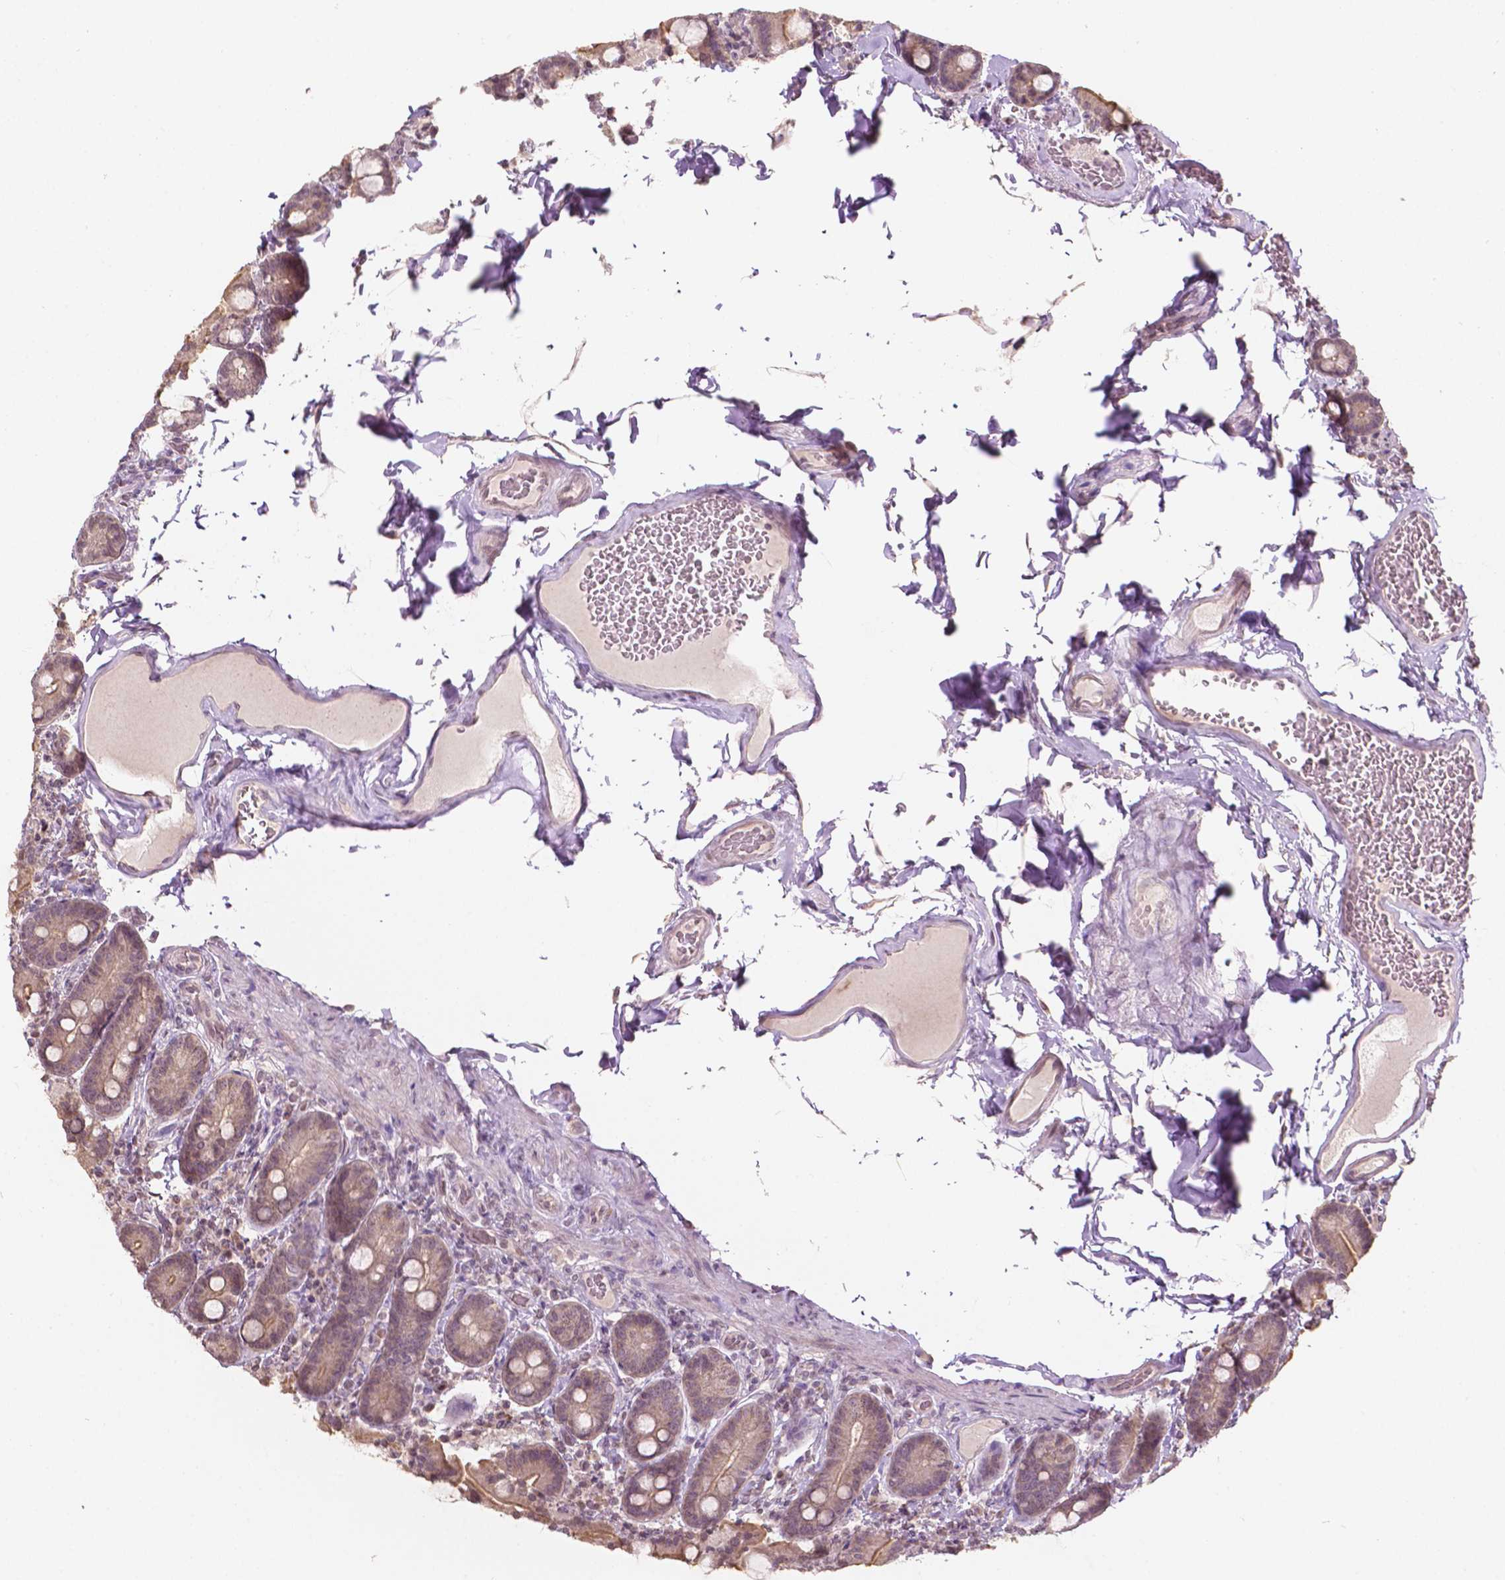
{"staining": {"intensity": "moderate", "quantity": ">75%", "location": "cytoplasmic/membranous"}, "tissue": "duodenum", "cell_type": "Glandular cells", "image_type": "normal", "snomed": [{"axis": "morphology", "description": "Normal tissue, NOS"}, {"axis": "topography", "description": "Duodenum"}], "caption": "Protein staining of normal duodenum exhibits moderate cytoplasmic/membranous positivity in about >75% of glandular cells. The staining was performed using DAB (3,3'-diaminobenzidine), with brown indicating positive protein expression. Nuclei are stained blue with hematoxylin.", "gene": "NOS1AP", "patient": {"sex": "female", "age": 62}}